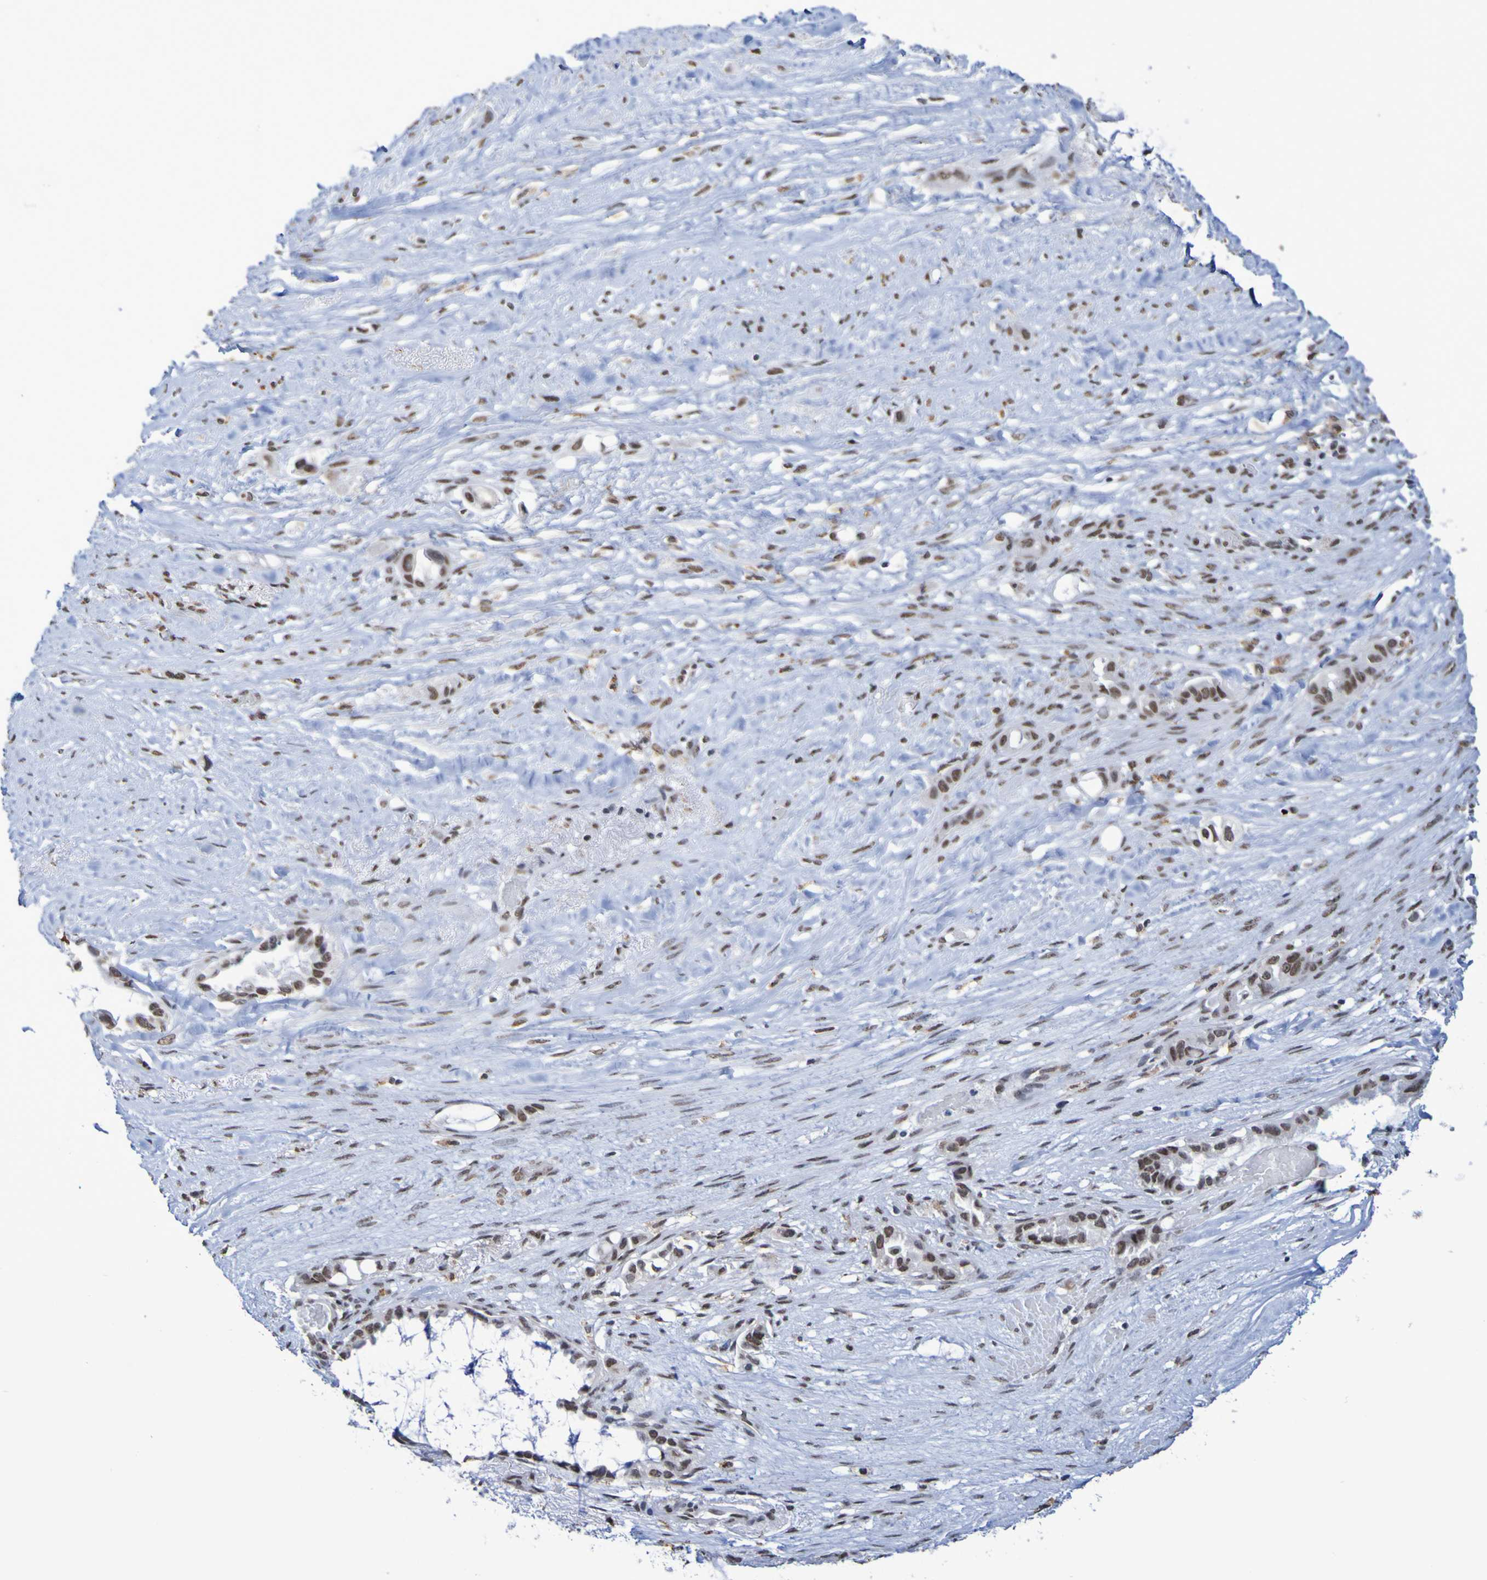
{"staining": {"intensity": "strong", "quantity": ">75%", "location": "nuclear"}, "tissue": "liver cancer", "cell_type": "Tumor cells", "image_type": "cancer", "snomed": [{"axis": "morphology", "description": "Cholangiocarcinoma"}, {"axis": "topography", "description": "Liver"}], "caption": "Human liver cancer (cholangiocarcinoma) stained with a brown dye exhibits strong nuclear positive staining in about >75% of tumor cells.", "gene": "MRTFB", "patient": {"sex": "female", "age": 65}}